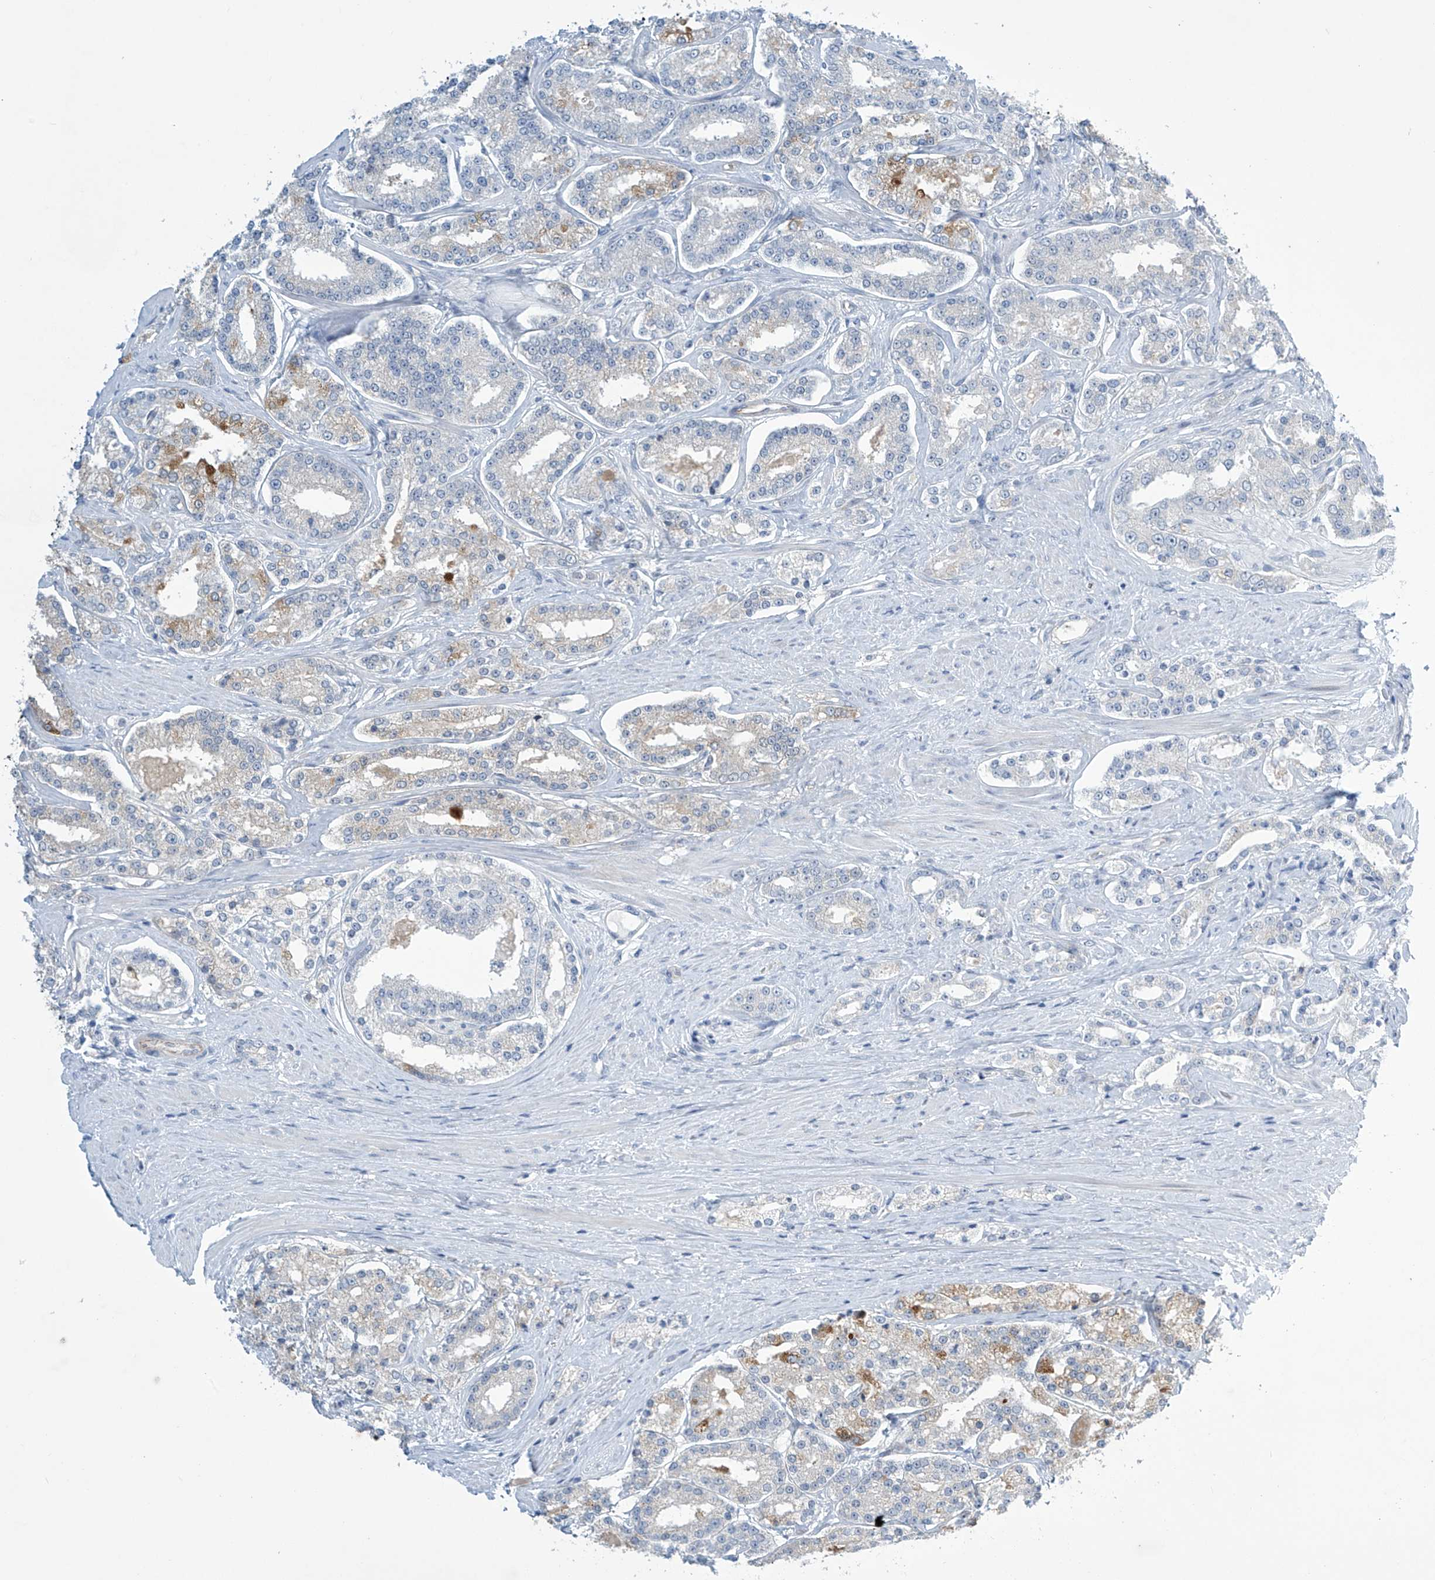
{"staining": {"intensity": "weak", "quantity": "<25%", "location": "cytoplasmic/membranous"}, "tissue": "prostate cancer", "cell_type": "Tumor cells", "image_type": "cancer", "snomed": [{"axis": "morphology", "description": "Normal tissue, NOS"}, {"axis": "morphology", "description": "Adenocarcinoma, High grade"}, {"axis": "topography", "description": "Prostate"}], "caption": "IHC image of neoplastic tissue: prostate adenocarcinoma (high-grade) stained with DAB (3,3'-diaminobenzidine) demonstrates no significant protein positivity in tumor cells.", "gene": "SLC35A5", "patient": {"sex": "male", "age": 83}}